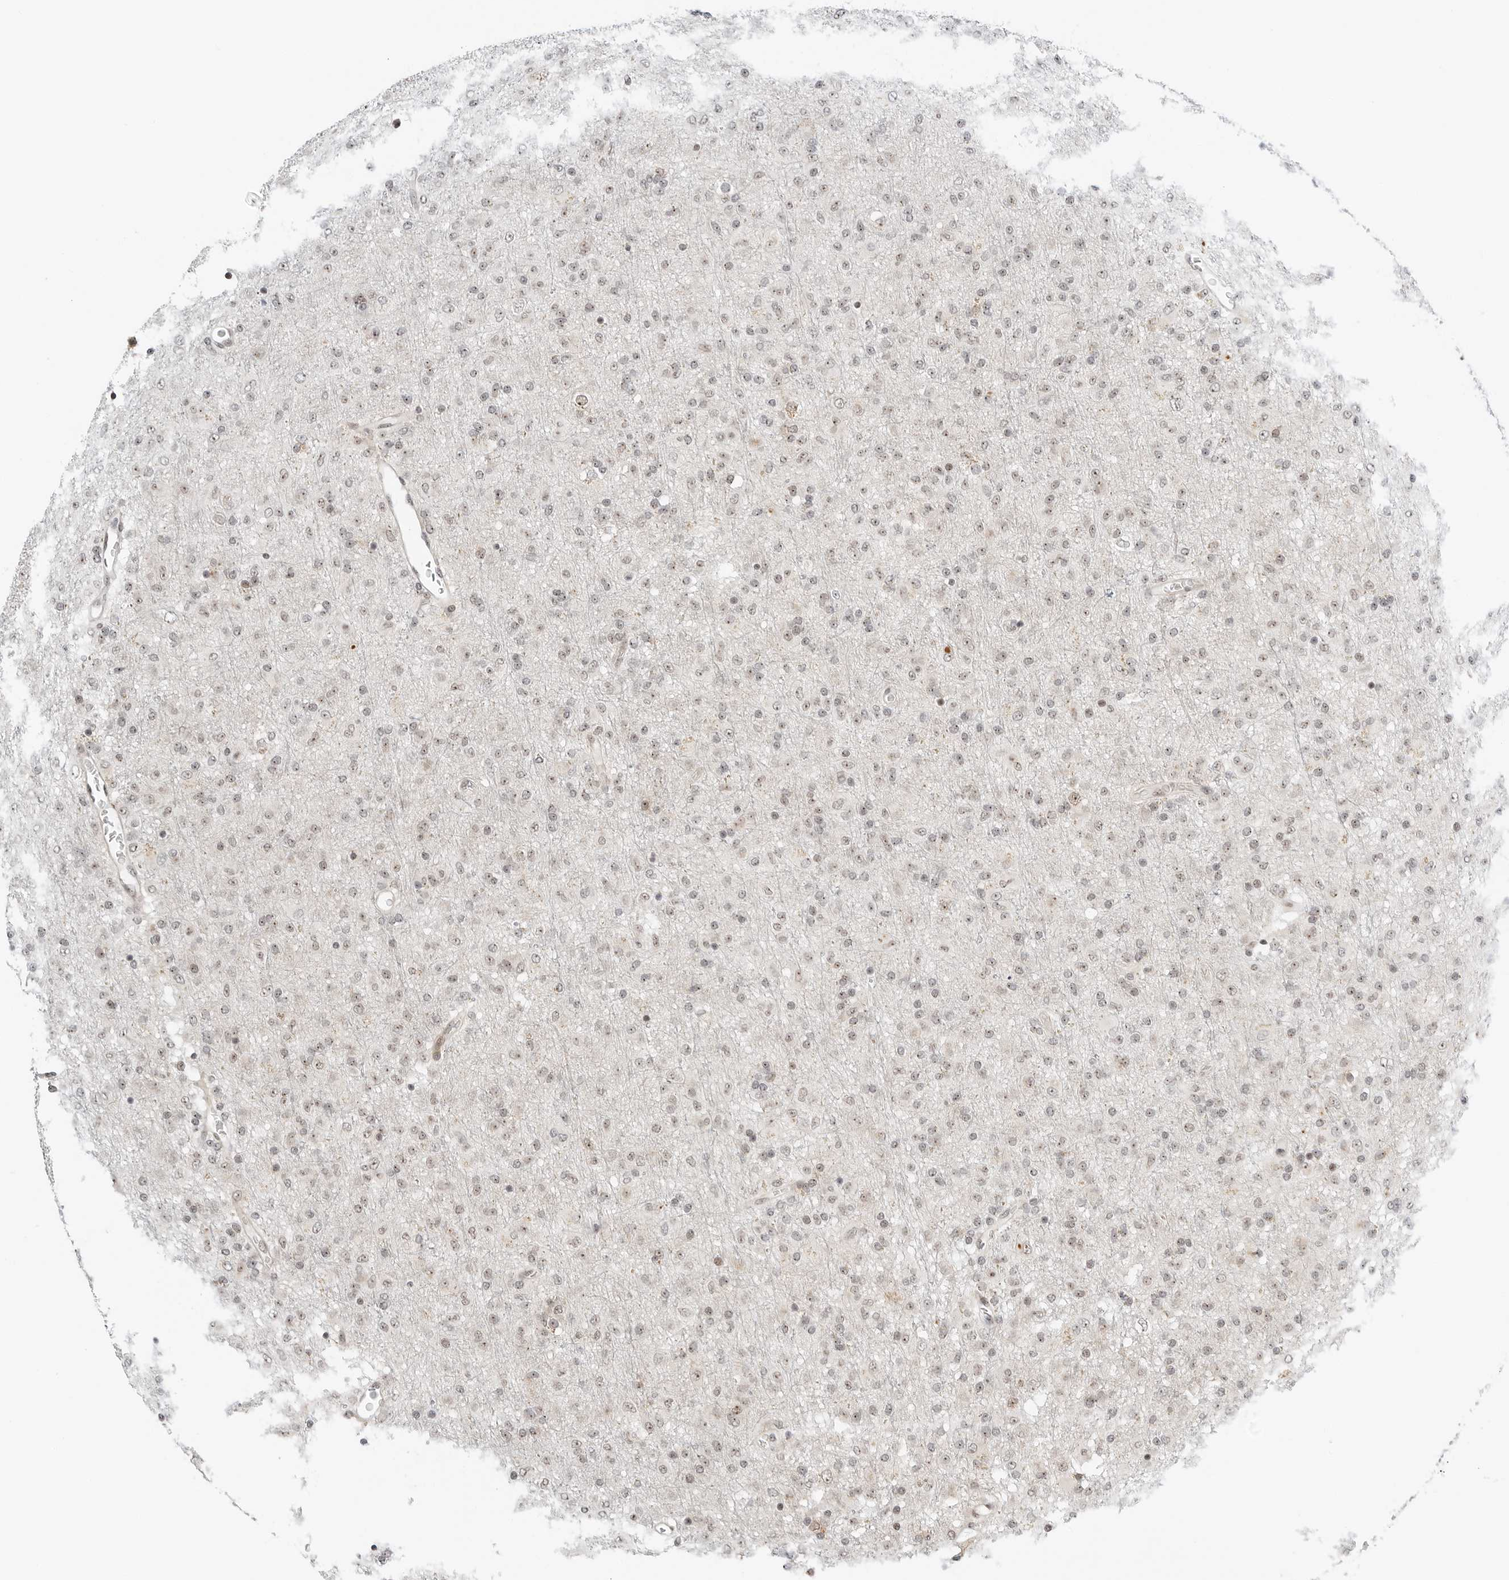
{"staining": {"intensity": "weak", "quantity": "<25%", "location": "nuclear"}, "tissue": "glioma", "cell_type": "Tumor cells", "image_type": "cancer", "snomed": [{"axis": "morphology", "description": "Glioma, malignant, Low grade"}, {"axis": "topography", "description": "Brain"}], "caption": "Tumor cells are negative for brown protein staining in glioma.", "gene": "RIMKLA", "patient": {"sex": "male", "age": 65}}